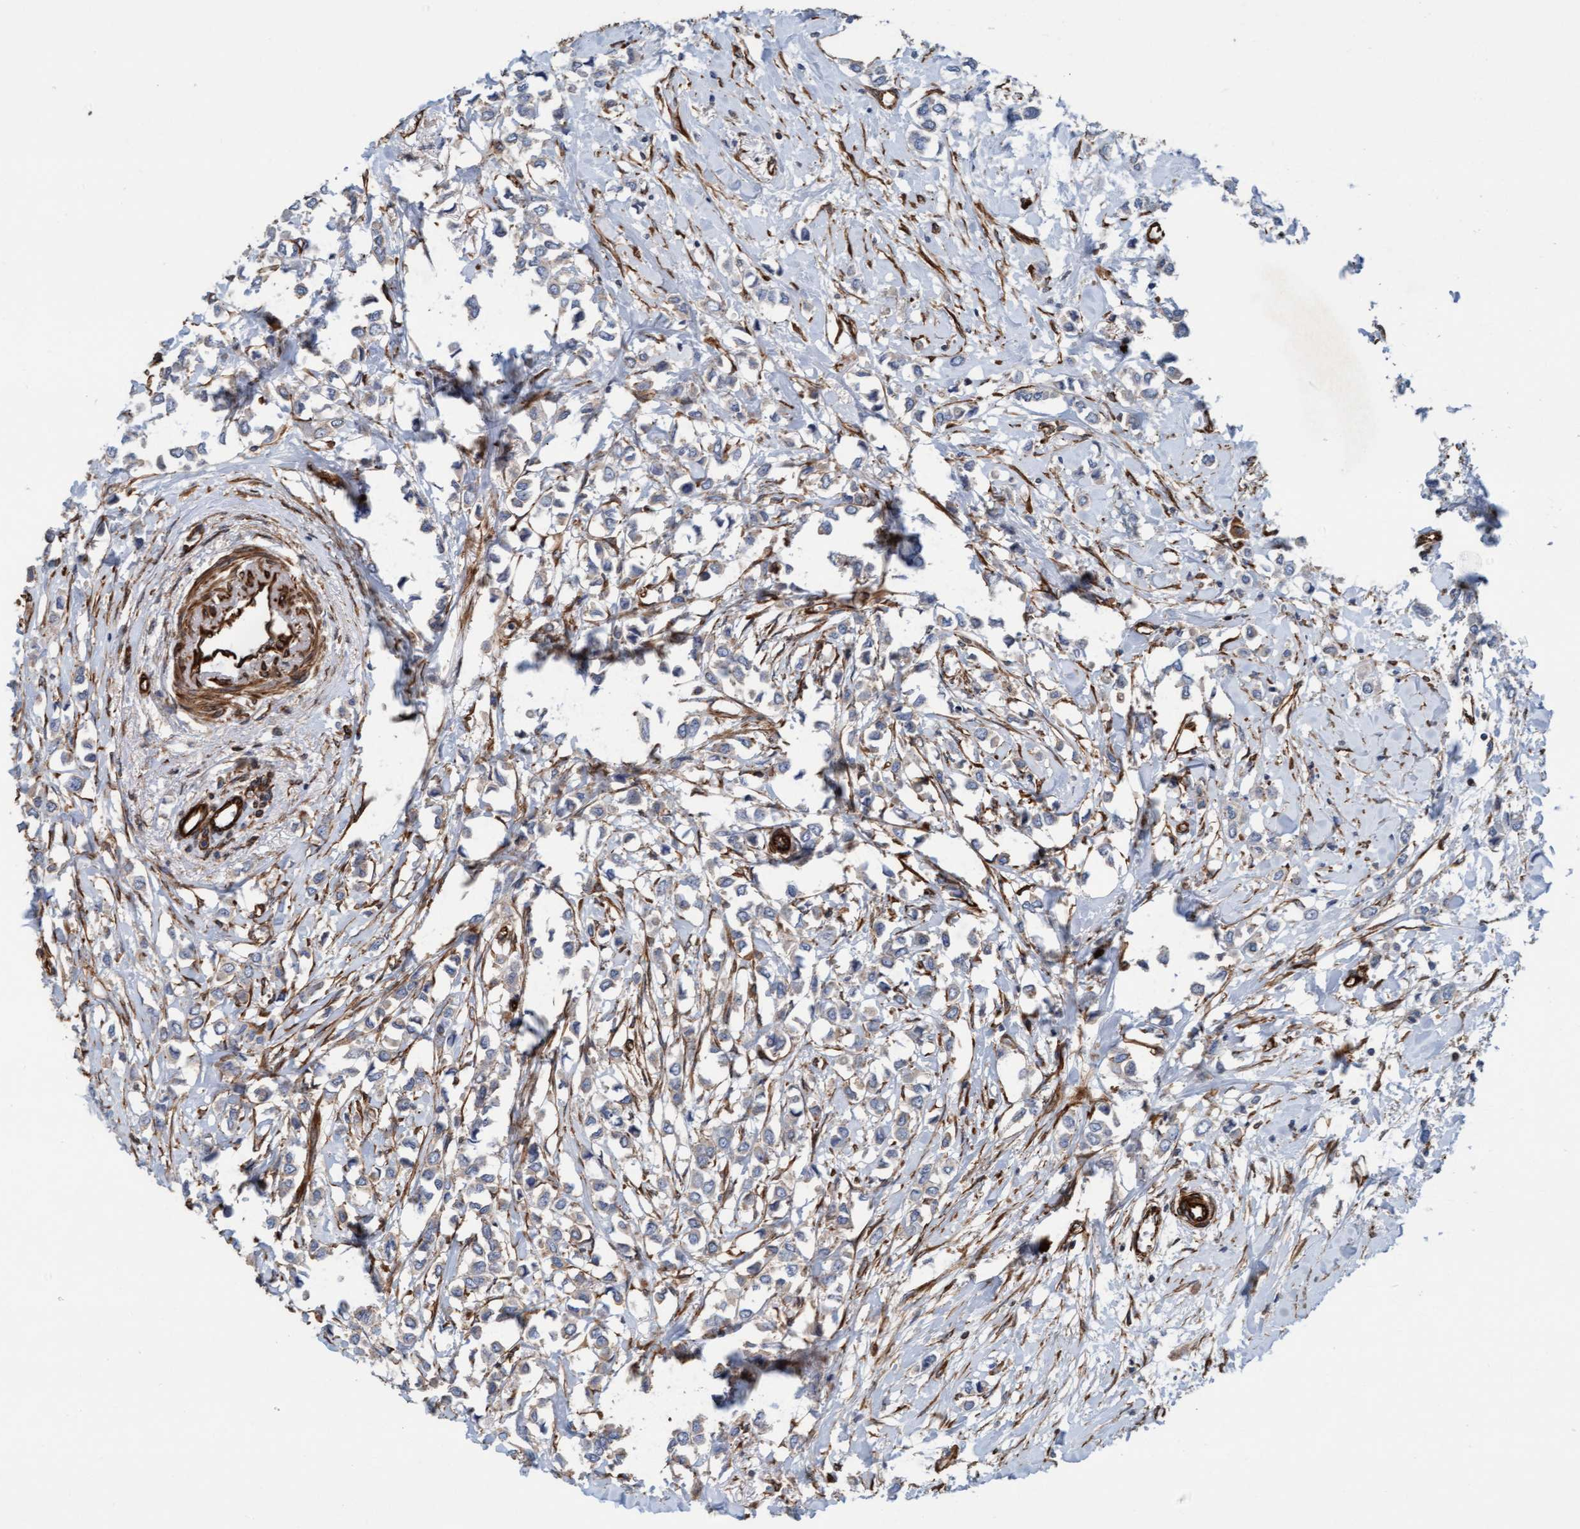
{"staining": {"intensity": "weak", "quantity": "<25%", "location": "cytoplasmic/membranous"}, "tissue": "breast cancer", "cell_type": "Tumor cells", "image_type": "cancer", "snomed": [{"axis": "morphology", "description": "Lobular carcinoma"}, {"axis": "topography", "description": "Breast"}], "caption": "A high-resolution histopathology image shows immunohistochemistry staining of lobular carcinoma (breast), which displays no significant expression in tumor cells.", "gene": "STXBP4", "patient": {"sex": "female", "age": 51}}